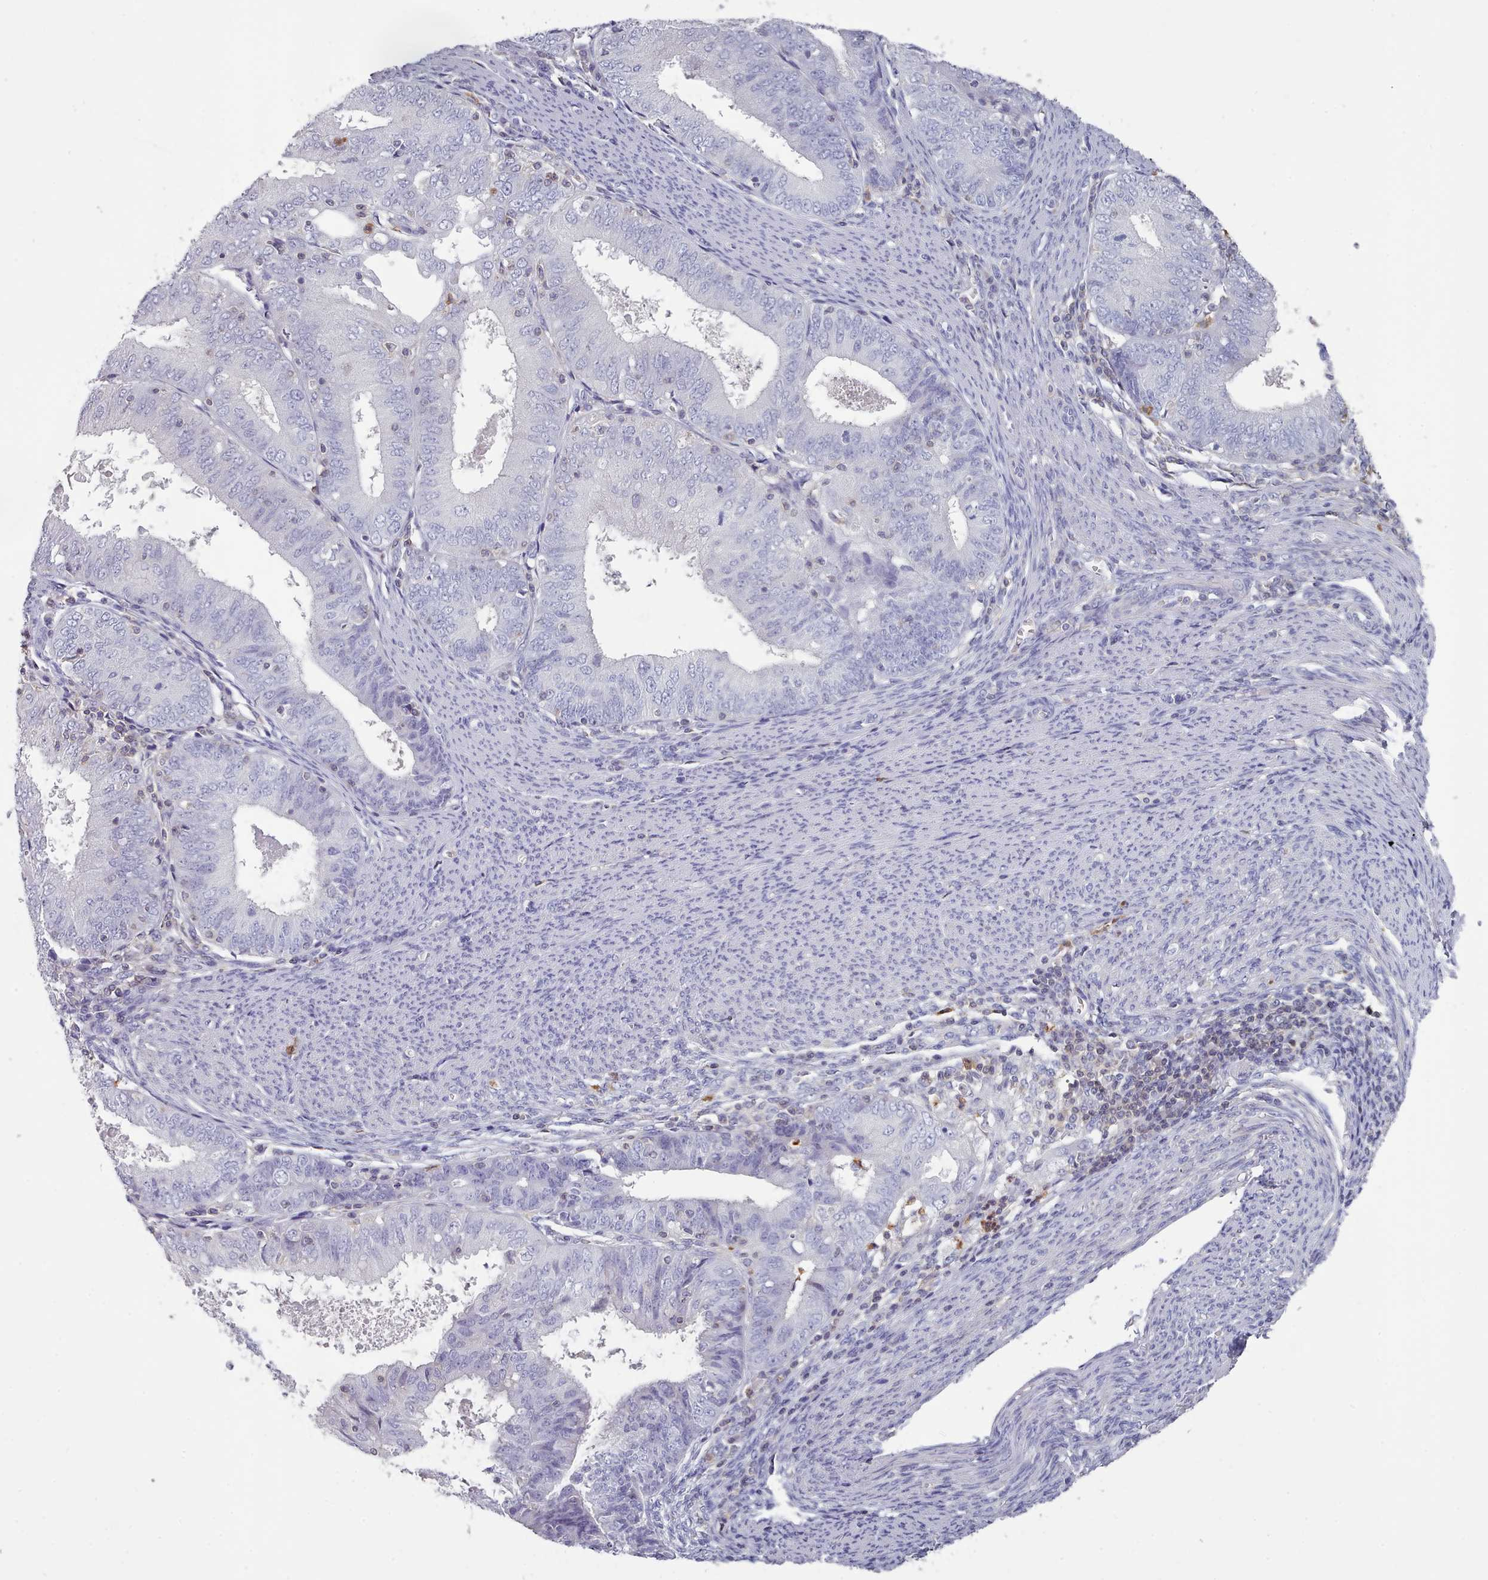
{"staining": {"intensity": "negative", "quantity": "none", "location": "none"}, "tissue": "endometrial cancer", "cell_type": "Tumor cells", "image_type": "cancer", "snomed": [{"axis": "morphology", "description": "Adenocarcinoma, NOS"}, {"axis": "topography", "description": "Endometrium"}], "caption": "Tumor cells are negative for protein expression in human endometrial adenocarcinoma.", "gene": "RAC2", "patient": {"sex": "female", "age": 57}}